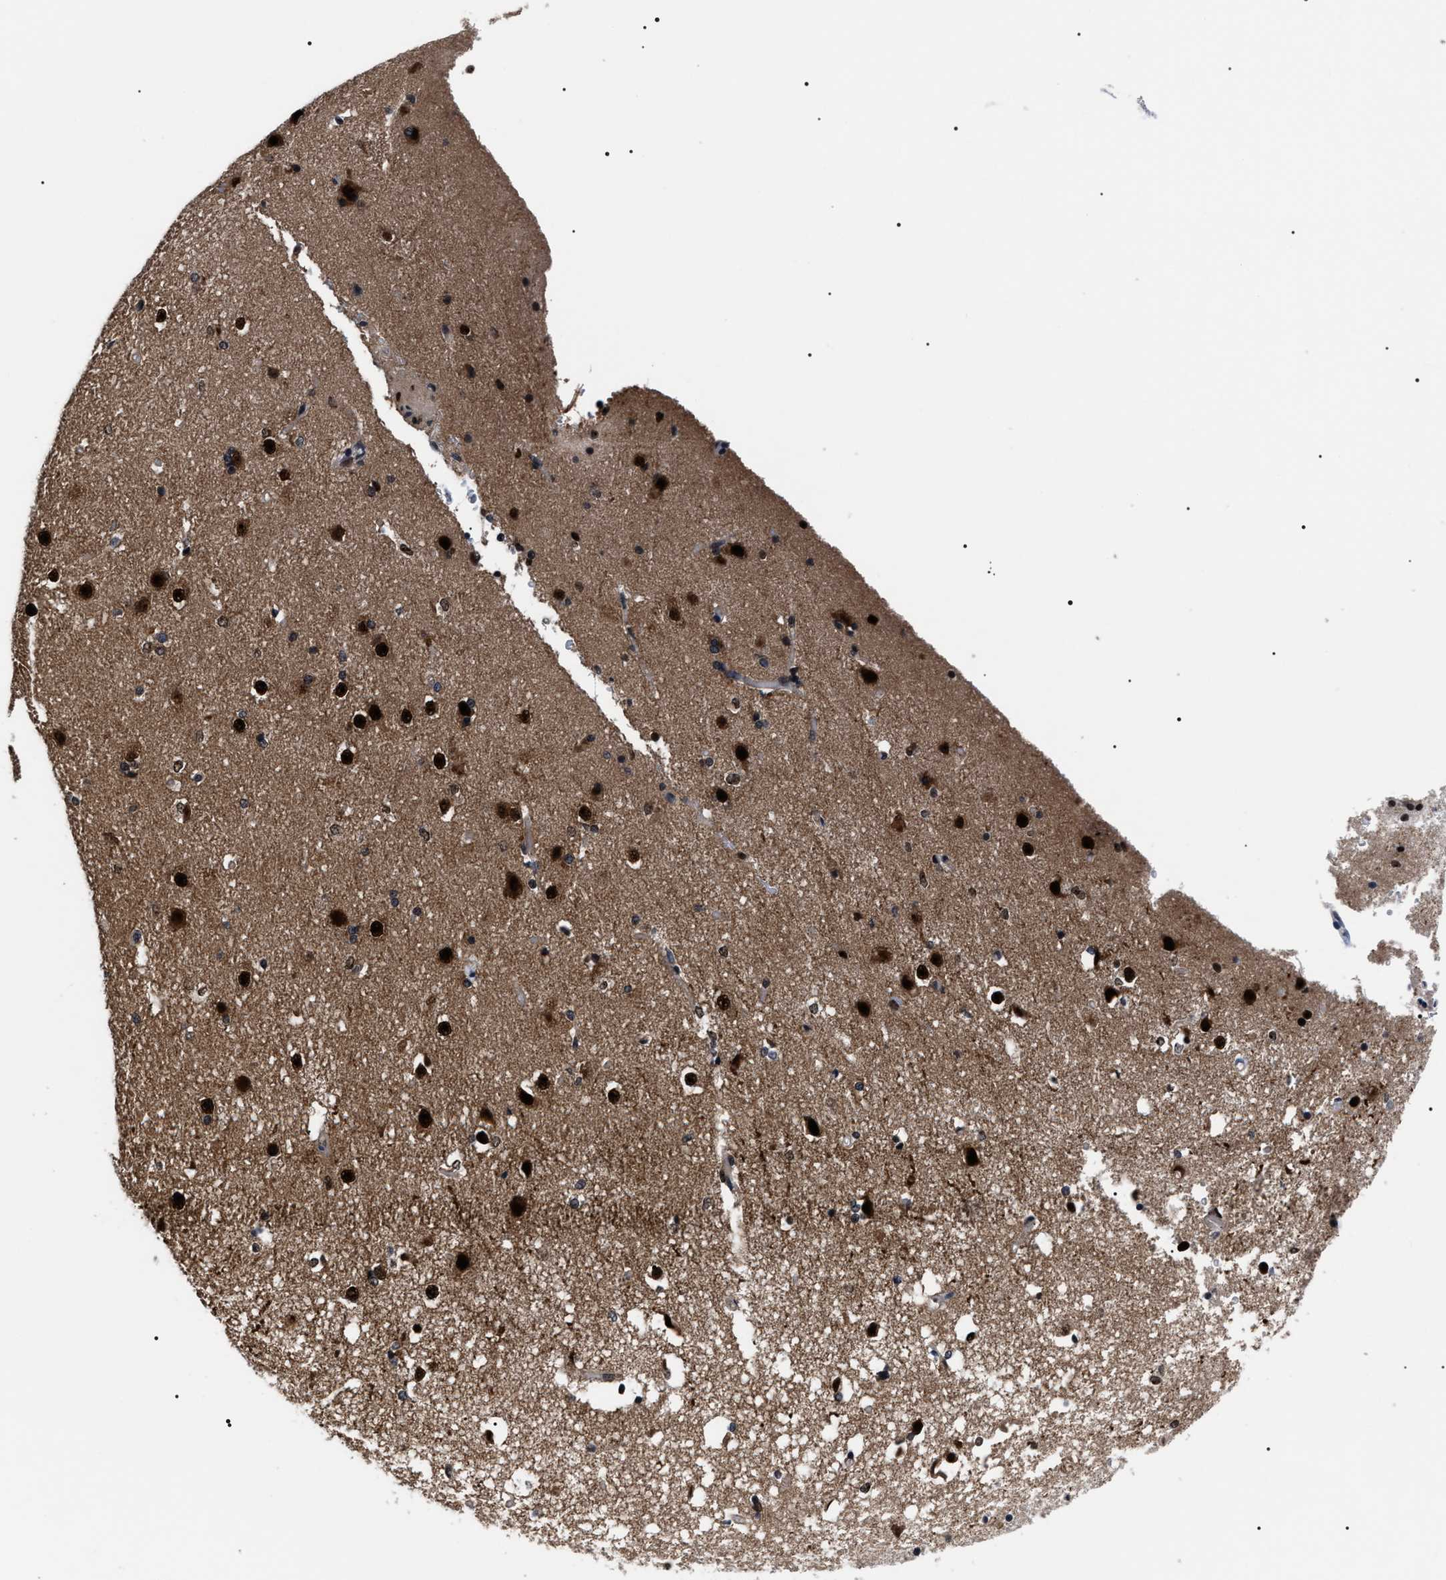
{"staining": {"intensity": "strong", "quantity": ">75%", "location": "nuclear"}, "tissue": "caudate", "cell_type": "Glial cells", "image_type": "normal", "snomed": [{"axis": "morphology", "description": "Normal tissue, NOS"}, {"axis": "topography", "description": "Lateral ventricle wall"}], "caption": "Immunohistochemical staining of benign human caudate exhibits strong nuclear protein positivity in about >75% of glial cells. The staining is performed using DAB (3,3'-diaminobenzidine) brown chromogen to label protein expression. The nuclei are counter-stained blue using hematoxylin.", "gene": "CSNK2A1", "patient": {"sex": "female", "age": 19}}